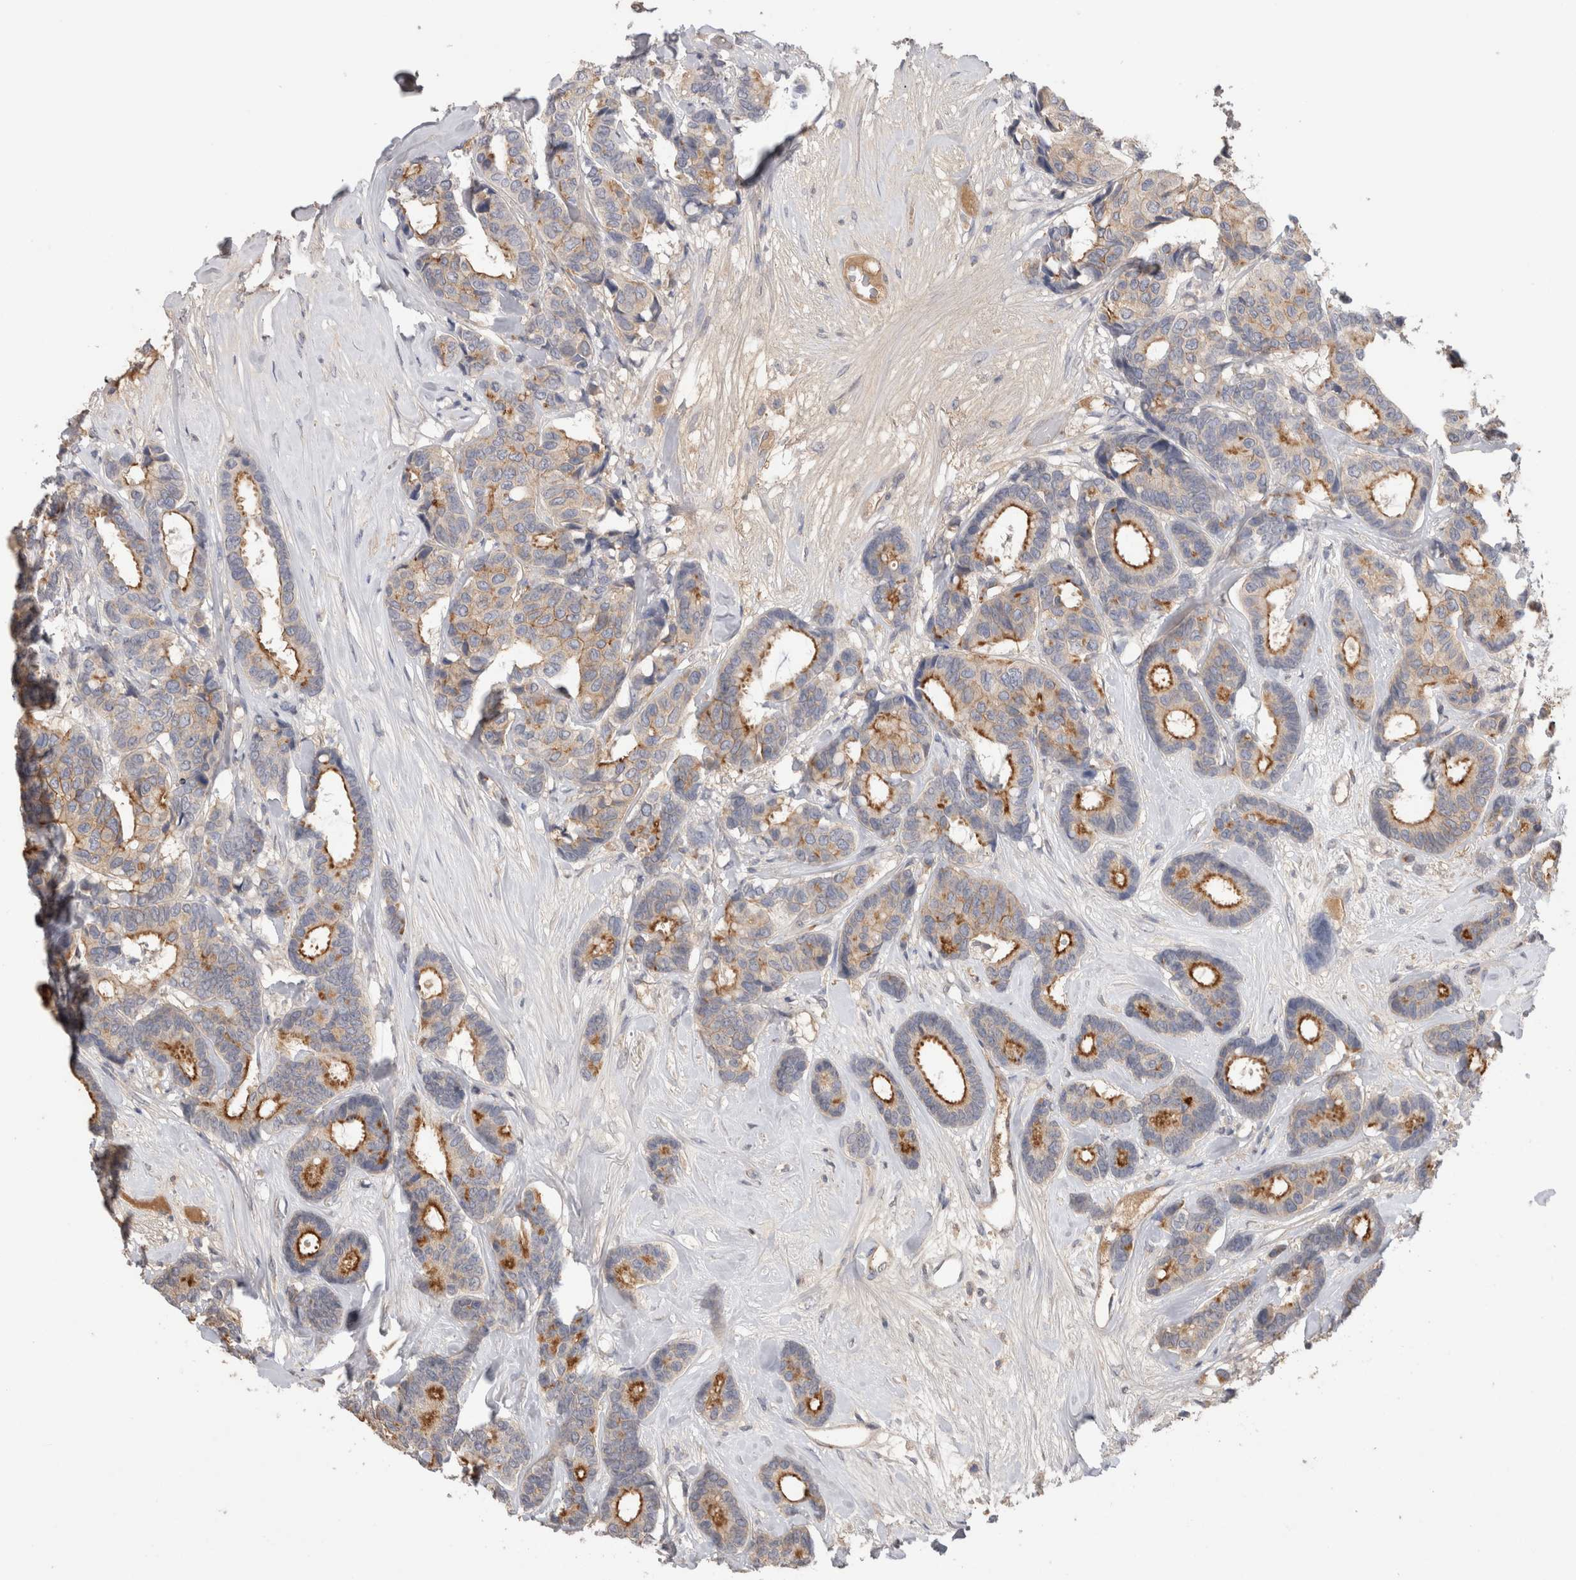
{"staining": {"intensity": "moderate", "quantity": "25%-75%", "location": "cytoplasmic/membranous"}, "tissue": "breast cancer", "cell_type": "Tumor cells", "image_type": "cancer", "snomed": [{"axis": "morphology", "description": "Duct carcinoma"}, {"axis": "topography", "description": "Breast"}], "caption": "Protein expression analysis of human breast cancer (intraductal carcinoma) reveals moderate cytoplasmic/membranous expression in approximately 25%-75% of tumor cells. (IHC, brightfield microscopy, high magnification).", "gene": "PPP3CC", "patient": {"sex": "female", "age": 87}}